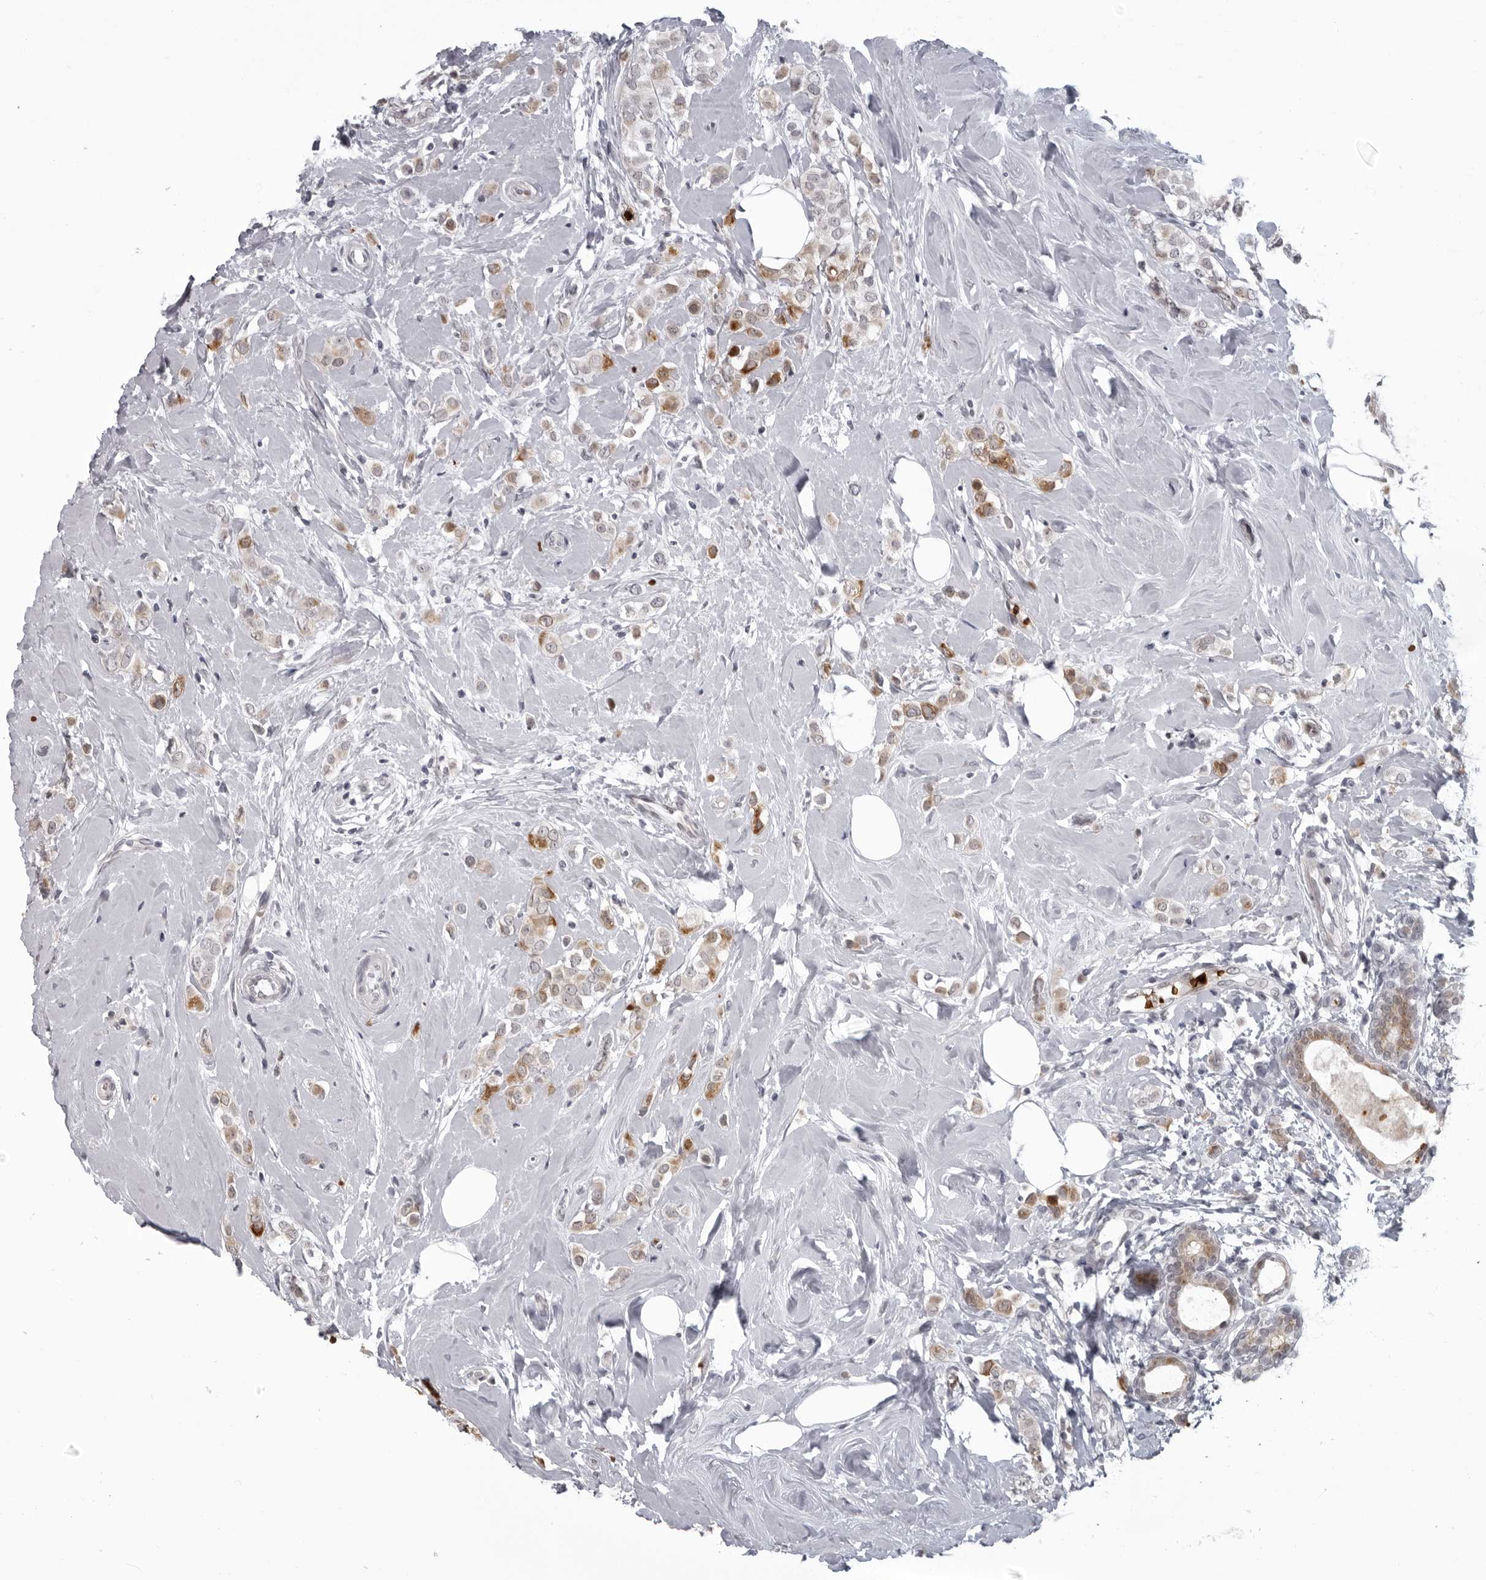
{"staining": {"intensity": "moderate", "quantity": "25%-75%", "location": "cytoplasmic/membranous"}, "tissue": "breast cancer", "cell_type": "Tumor cells", "image_type": "cancer", "snomed": [{"axis": "morphology", "description": "Lobular carcinoma"}, {"axis": "topography", "description": "Breast"}], "caption": "Immunohistochemistry (IHC) photomicrograph of human breast cancer (lobular carcinoma) stained for a protein (brown), which exhibits medium levels of moderate cytoplasmic/membranous staining in approximately 25%-75% of tumor cells.", "gene": "THOP1", "patient": {"sex": "female", "age": 47}}